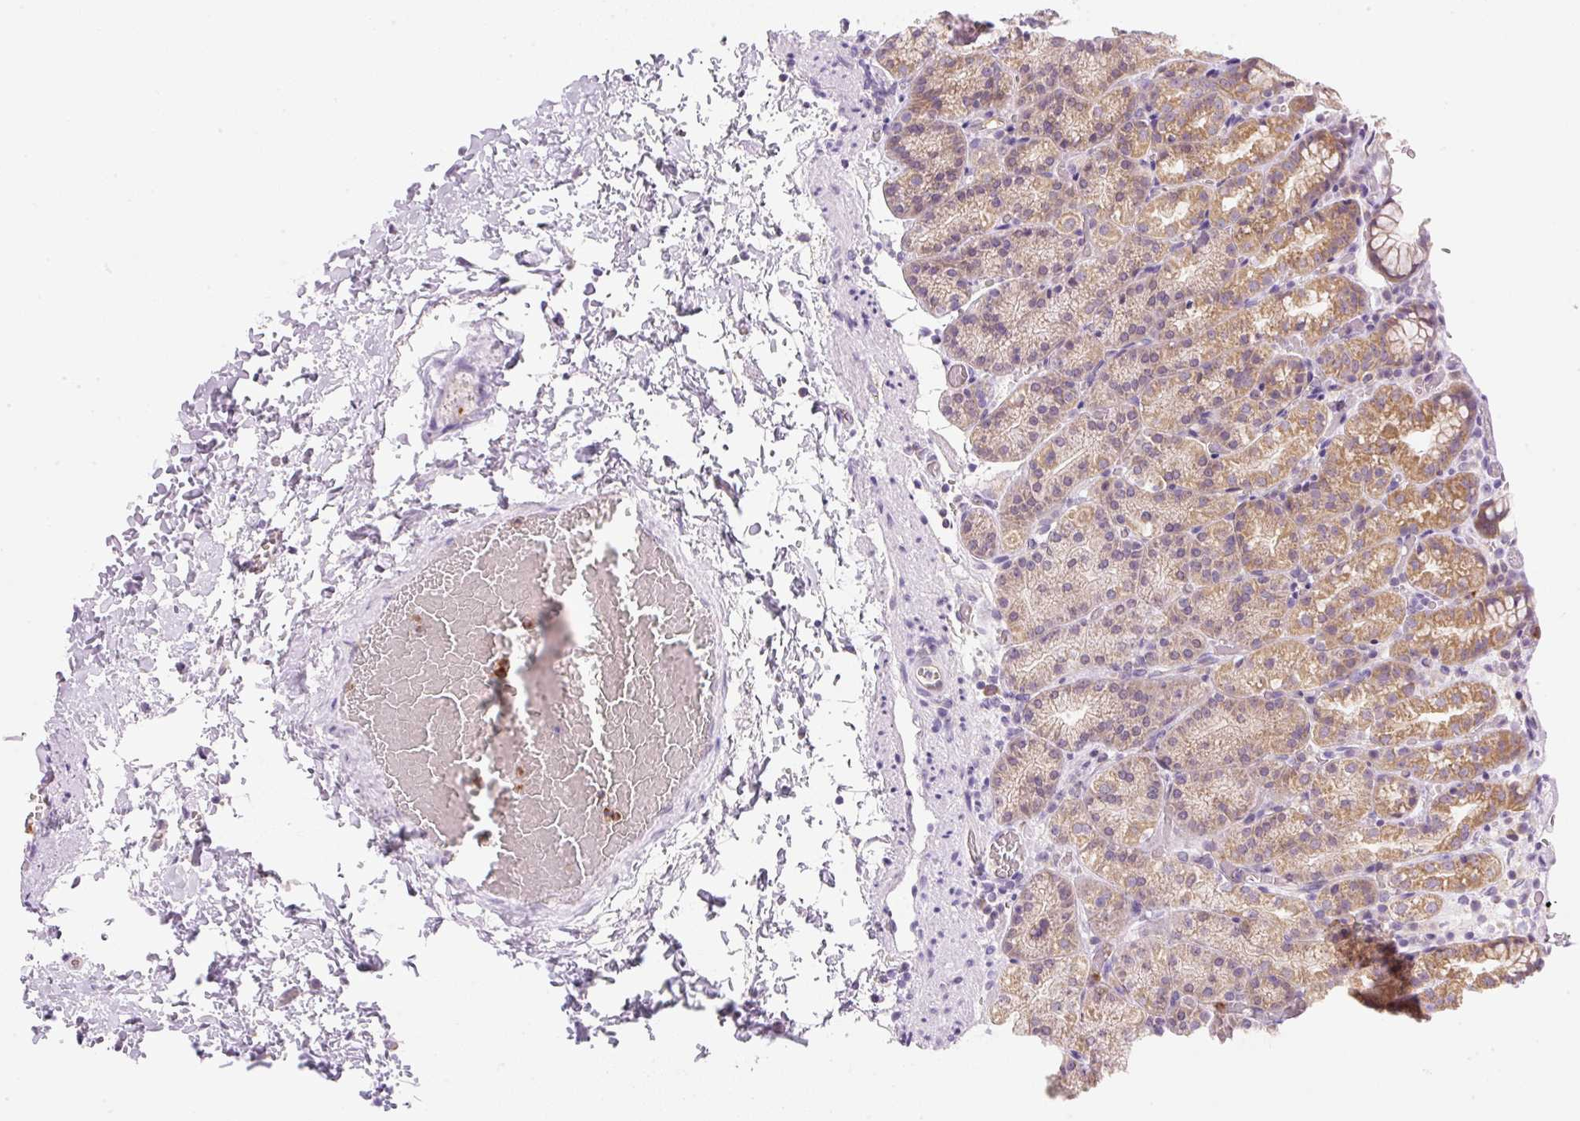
{"staining": {"intensity": "moderate", "quantity": ">75%", "location": "cytoplasmic/membranous"}, "tissue": "stomach", "cell_type": "Glandular cells", "image_type": "normal", "snomed": [{"axis": "morphology", "description": "Normal tissue, NOS"}, {"axis": "topography", "description": "Stomach, upper"}], "caption": "Protein analysis of unremarkable stomach exhibits moderate cytoplasmic/membranous staining in approximately >75% of glandular cells. The staining is performed using DAB brown chromogen to label protein expression. The nuclei are counter-stained blue using hematoxylin.", "gene": "OMA1", "patient": {"sex": "female", "age": 81}}